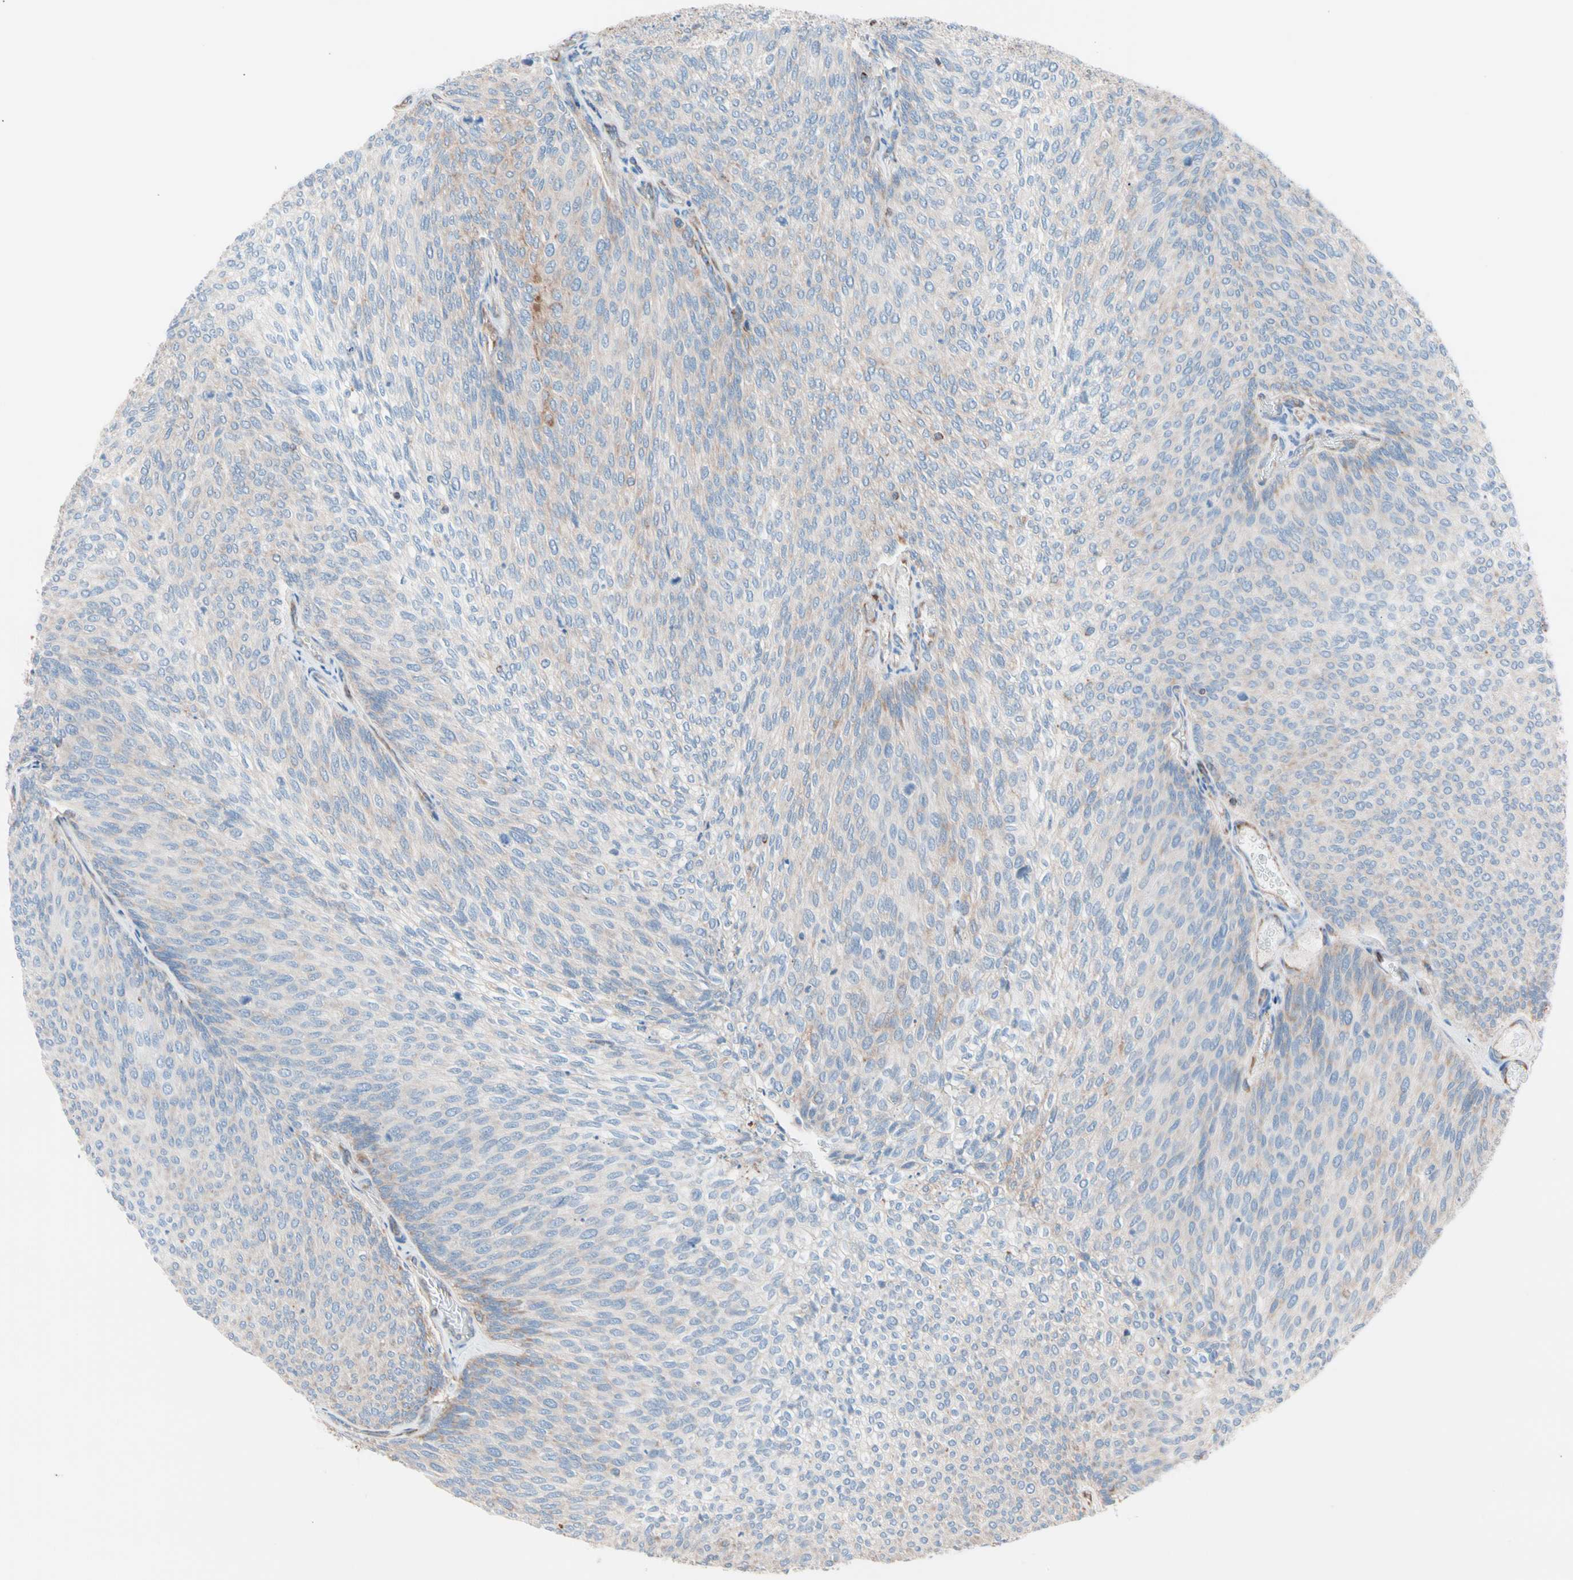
{"staining": {"intensity": "weak", "quantity": "<25%", "location": "cytoplasmic/membranous"}, "tissue": "urothelial cancer", "cell_type": "Tumor cells", "image_type": "cancer", "snomed": [{"axis": "morphology", "description": "Urothelial carcinoma, Low grade"}, {"axis": "topography", "description": "Urinary bladder"}], "caption": "Immunohistochemistry (IHC) of urothelial carcinoma (low-grade) demonstrates no positivity in tumor cells.", "gene": "HK1", "patient": {"sex": "female", "age": 79}}